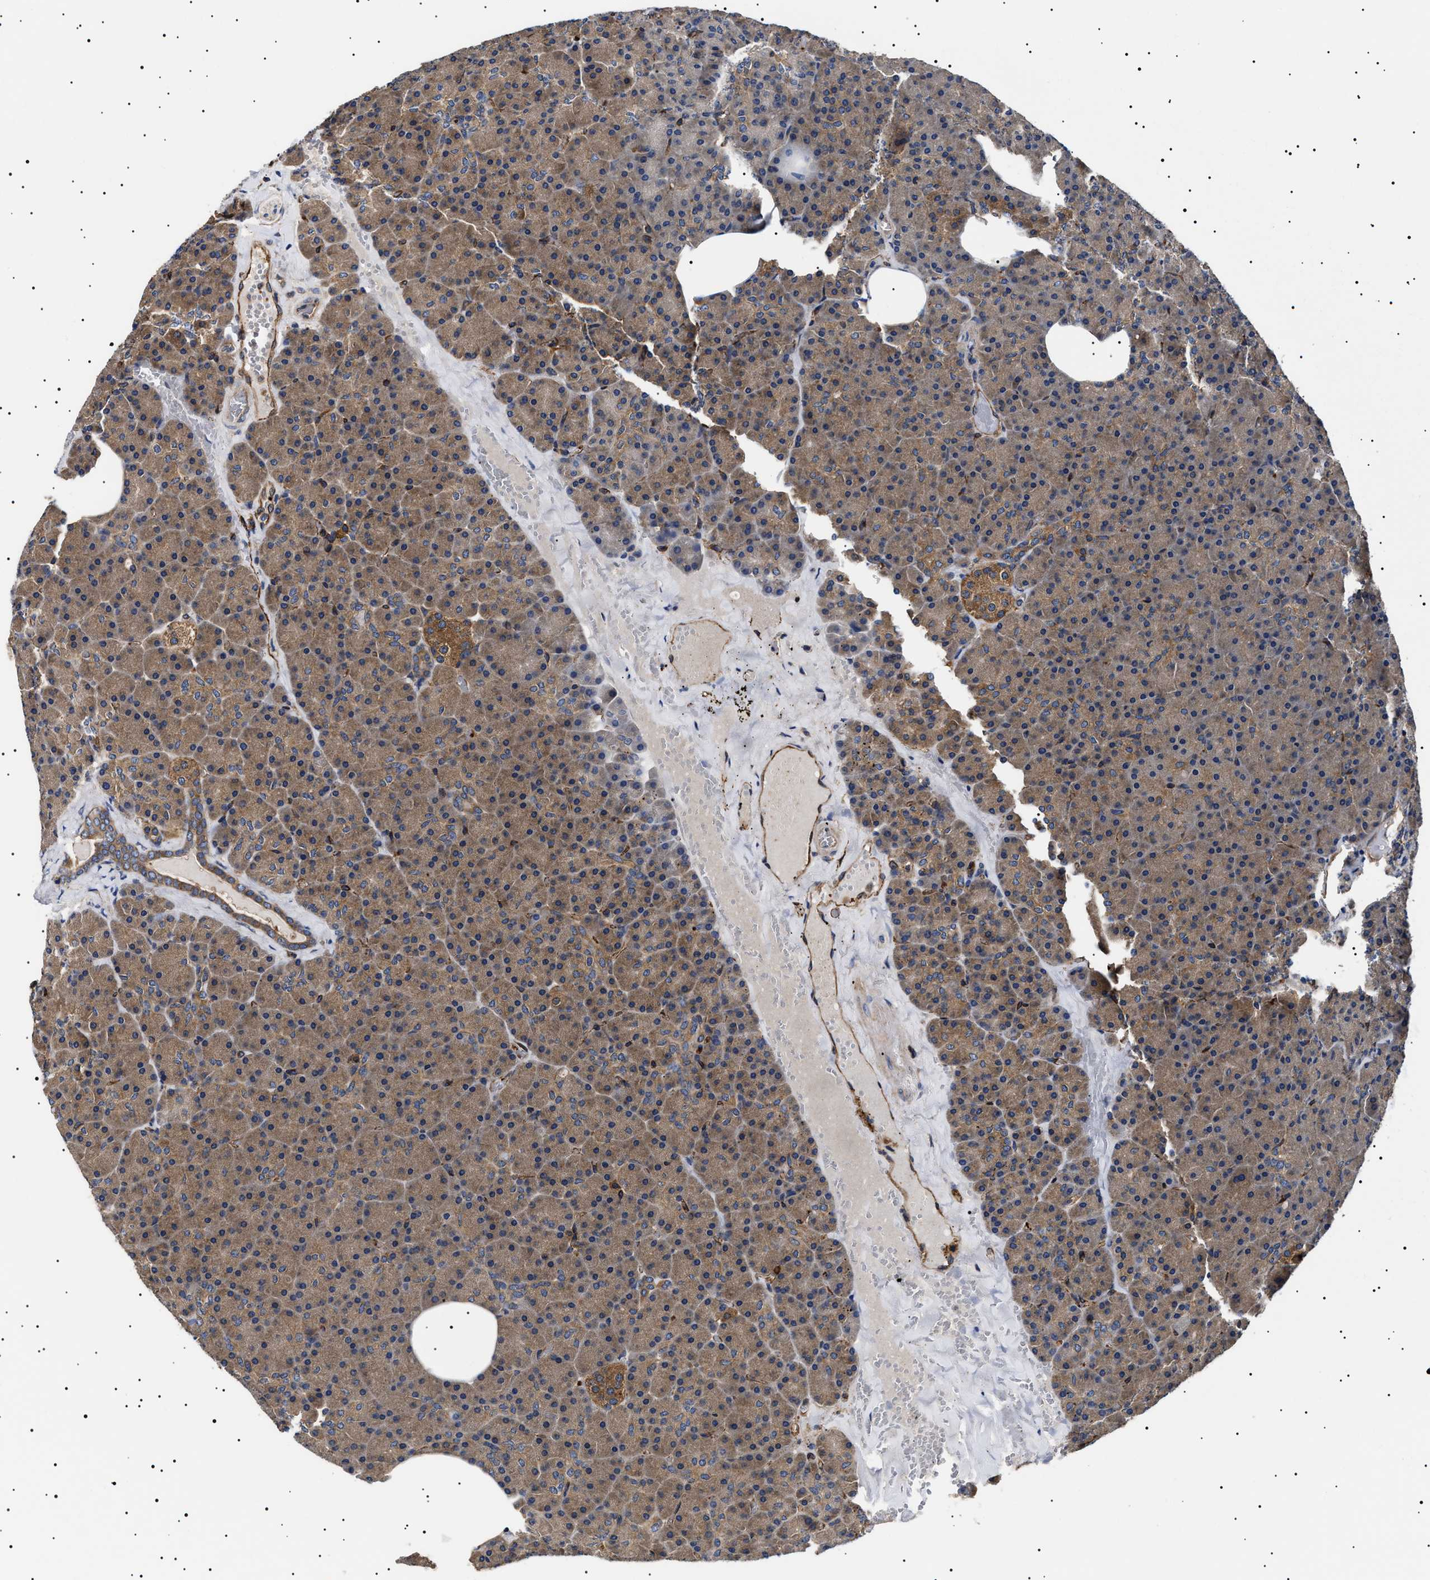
{"staining": {"intensity": "moderate", "quantity": ">75%", "location": "cytoplasmic/membranous"}, "tissue": "pancreas", "cell_type": "Exocrine glandular cells", "image_type": "normal", "snomed": [{"axis": "morphology", "description": "Normal tissue, NOS"}, {"axis": "morphology", "description": "Carcinoid, malignant, NOS"}, {"axis": "topography", "description": "Pancreas"}], "caption": "A photomicrograph of human pancreas stained for a protein demonstrates moderate cytoplasmic/membranous brown staining in exocrine glandular cells. (Stains: DAB (3,3'-diaminobenzidine) in brown, nuclei in blue, Microscopy: brightfield microscopy at high magnification).", "gene": "TPP2", "patient": {"sex": "female", "age": 35}}